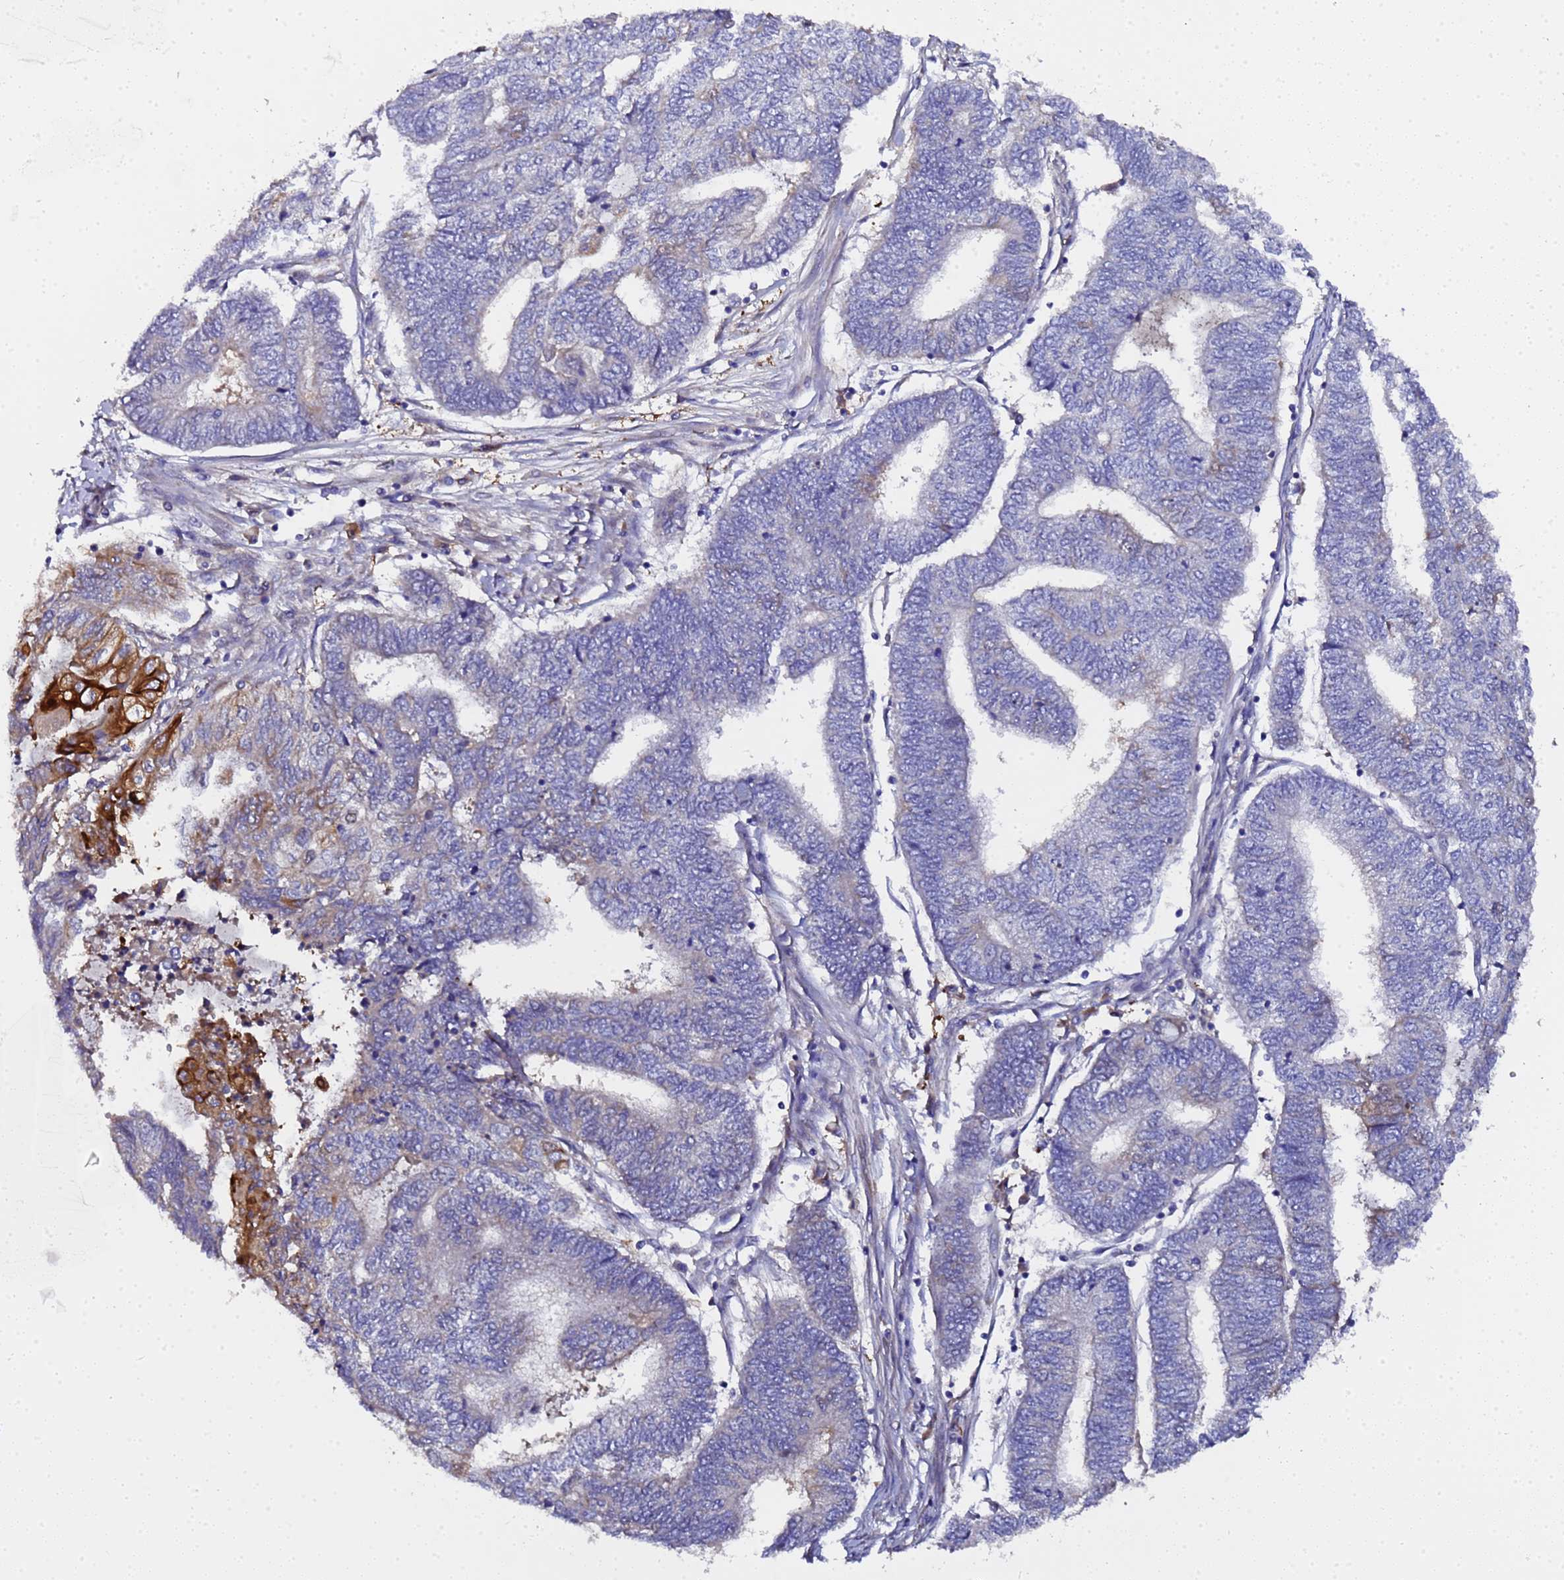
{"staining": {"intensity": "strong", "quantity": "<25%", "location": "cytoplasmic/membranous"}, "tissue": "endometrial cancer", "cell_type": "Tumor cells", "image_type": "cancer", "snomed": [{"axis": "morphology", "description": "Adenocarcinoma, NOS"}, {"axis": "topography", "description": "Uterus"}, {"axis": "topography", "description": "Endometrium"}], "caption": "DAB immunohistochemical staining of adenocarcinoma (endometrial) exhibits strong cytoplasmic/membranous protein positivity in about <25% of tumor cells.", "gene": "MOCS1", "patient": {"sex": "female", "age": 70}}